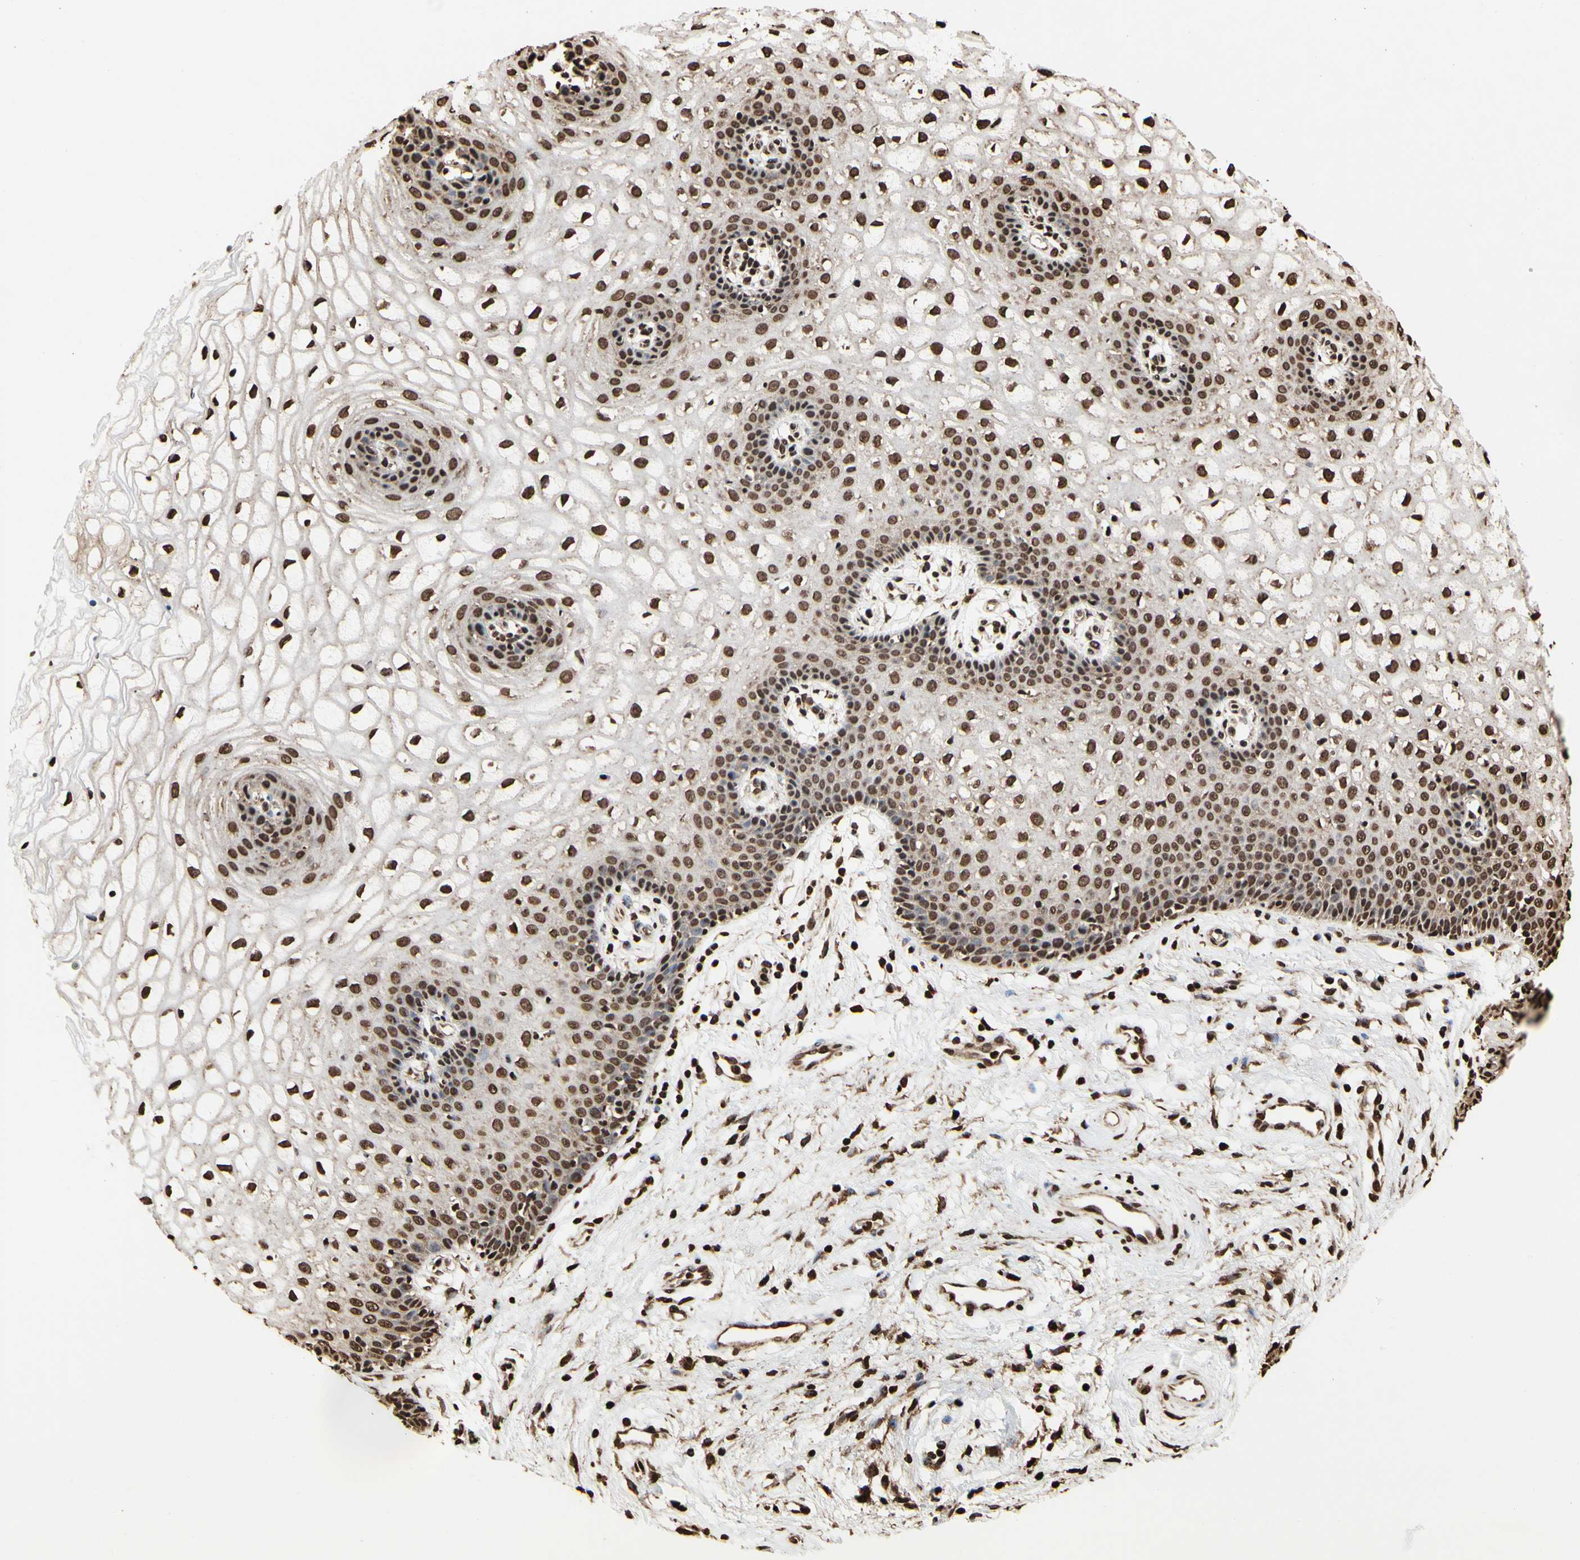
{"staining": {"intensity": "strong", "quantity": ">75%", "location": "nuclear"}, "tissue": "vagina", "cell_type": "Squamous epithelial cells", "image_type": "normal", "snomed": [{"axis": "morphology", "description": "Normal tissue, NOS"}, {"axis": "topography", "description": "Vagina"}], "caption": "A high amount of strong nuclear staining is seen in about >75% of squamous epithelial cells in unremarkable vagina.", "gene": "HNRNPK", "patient": {"sex": "female", "age": 34}}